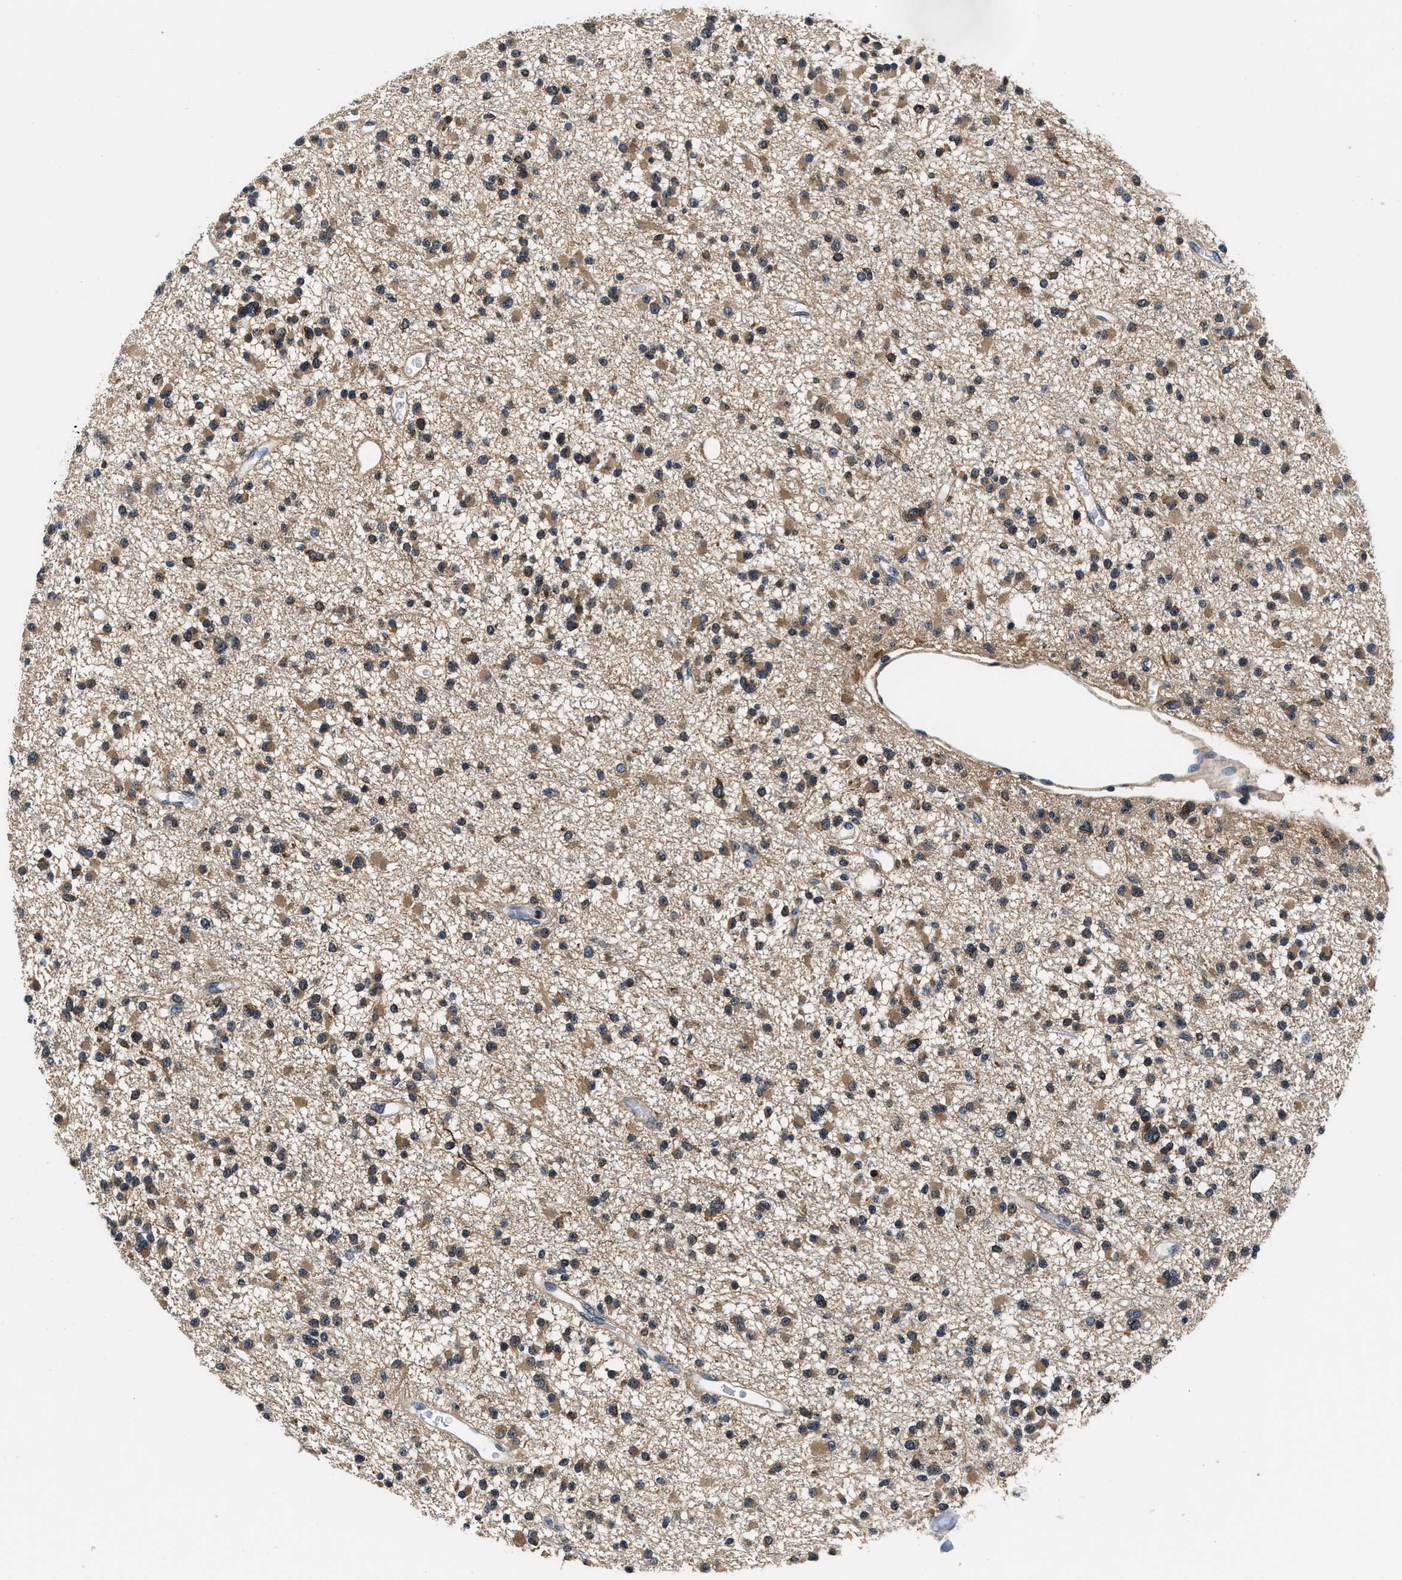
{"staining": {"intensity": "moderate", "quantity": ">75%", "location": "cytoplasmic/membranous"}, "tissue": "glioma", "cell_type": "Tumor cells", "image_type": "cancer", "snomed": [{"axis": "morphology", "description": "Glioma, malignant, Low grade"}, {"axis": "topography", "description": "Brain"}], "caption": "A brown stain labels moderate cytoplasmic/membranous positivity of a protein in glioma tumor cells.", "gene": "PHPT1", "patient": {"sex": "female", "age": 22}}